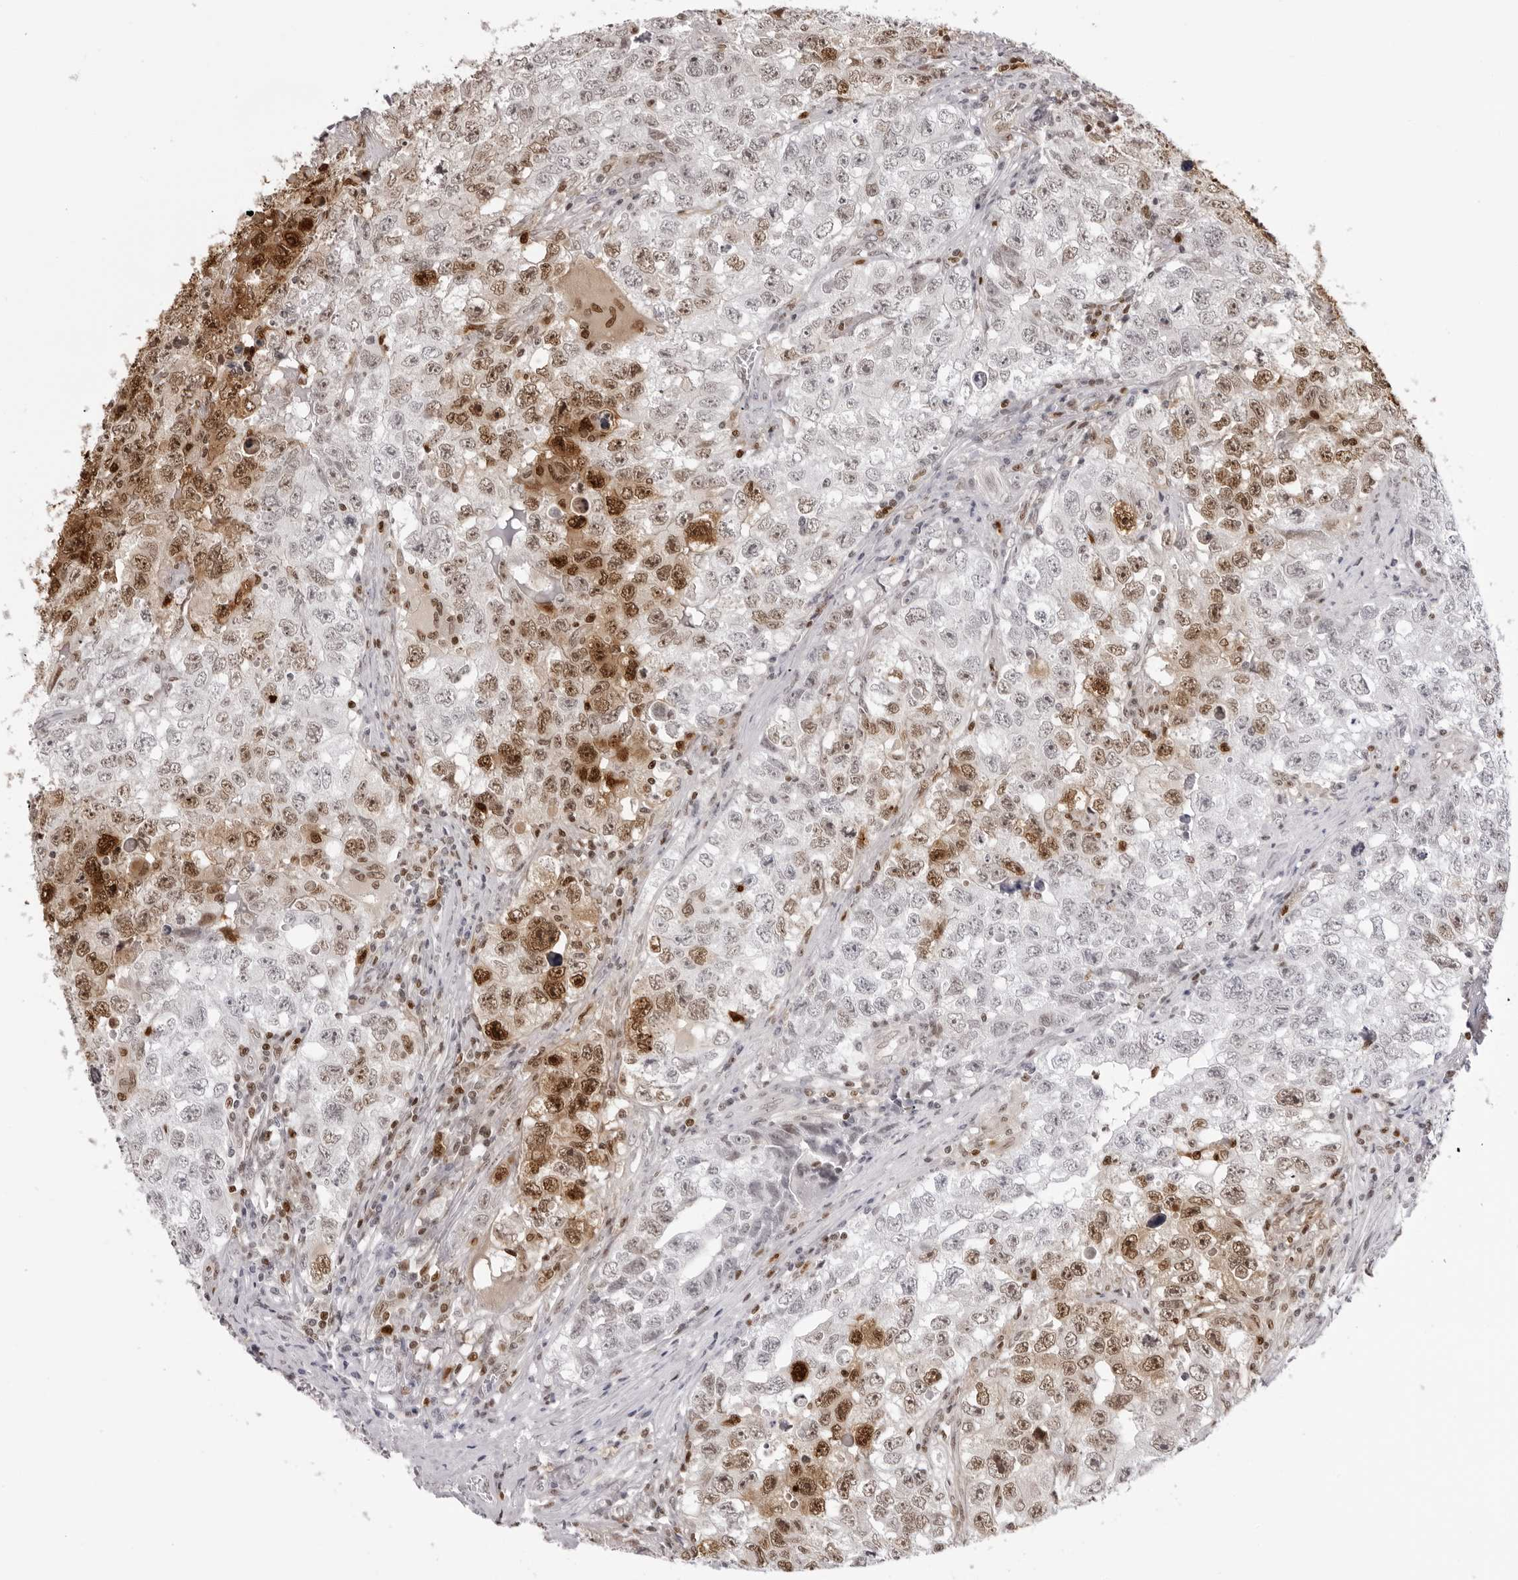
{"staining": {"intensity": "moderate", "quantity": "25%-75%", "location": "nuclear"}, "tissue": "testis cancer", "cell_type": "Tumor cells", "image_type": "cancer", "snomed": [{"axis": "morphology", "description": "Seminoma, NOS"}, {"axis": "morphology", "description": "Carcinoma, Embryonal, NOS"}, {"axis": "topography", "description": "Testis"}], "caption": "Immunohistochemistry (IHC) image of testis cancer stained for a protein (brown), which displays medium levels of moderate nuclear positivity in approximately 25%-75% of tumor cells.", "gene": "HSPA4", "patient": {"sex": "male", "age": 43}}